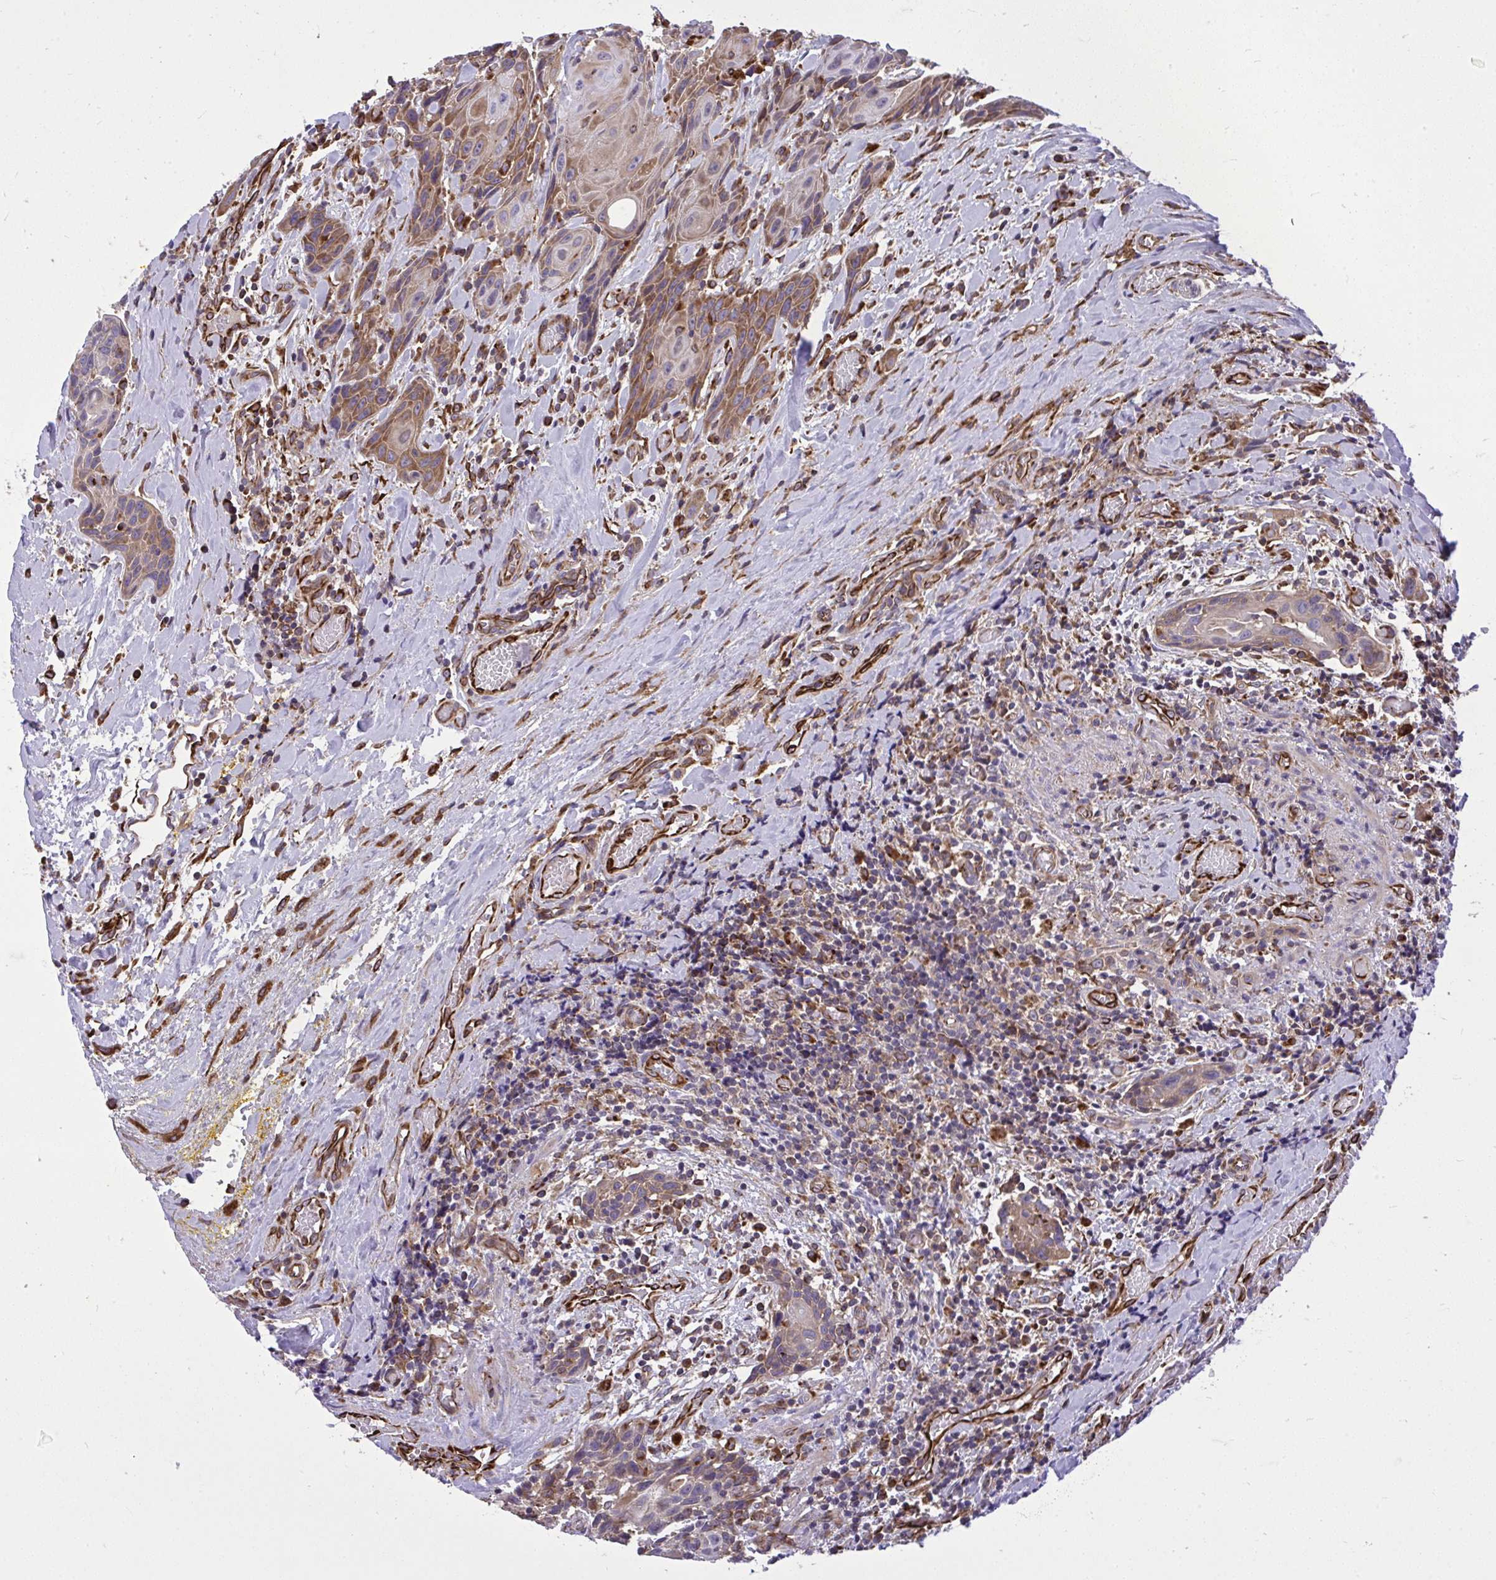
{"staining": {"intensity": "moderate", "quantity": "25%-75%", "location": "cytoplasmic/membranous"}, "tissue": "head and neck cancer", "cell_type": "Tumor cells", "image_type": "cancer", "snomed": [{"axis": "morphology", "description": "Squamous cell carcinoma, NOS"}, {"axis": "topography", "description": "Oral tissue"}, {"axis": "topography", "description": "Head-Neck"}], "caption": "Protein analysis of head and neck cancer (squamous cell carcinoma) tissue reveals moderate cytoplasmic/membranous expression in approximately 25%-75% of tumor cells.", "gene": "PAIP2", "patient": {"sex": "male", "age": 49}}